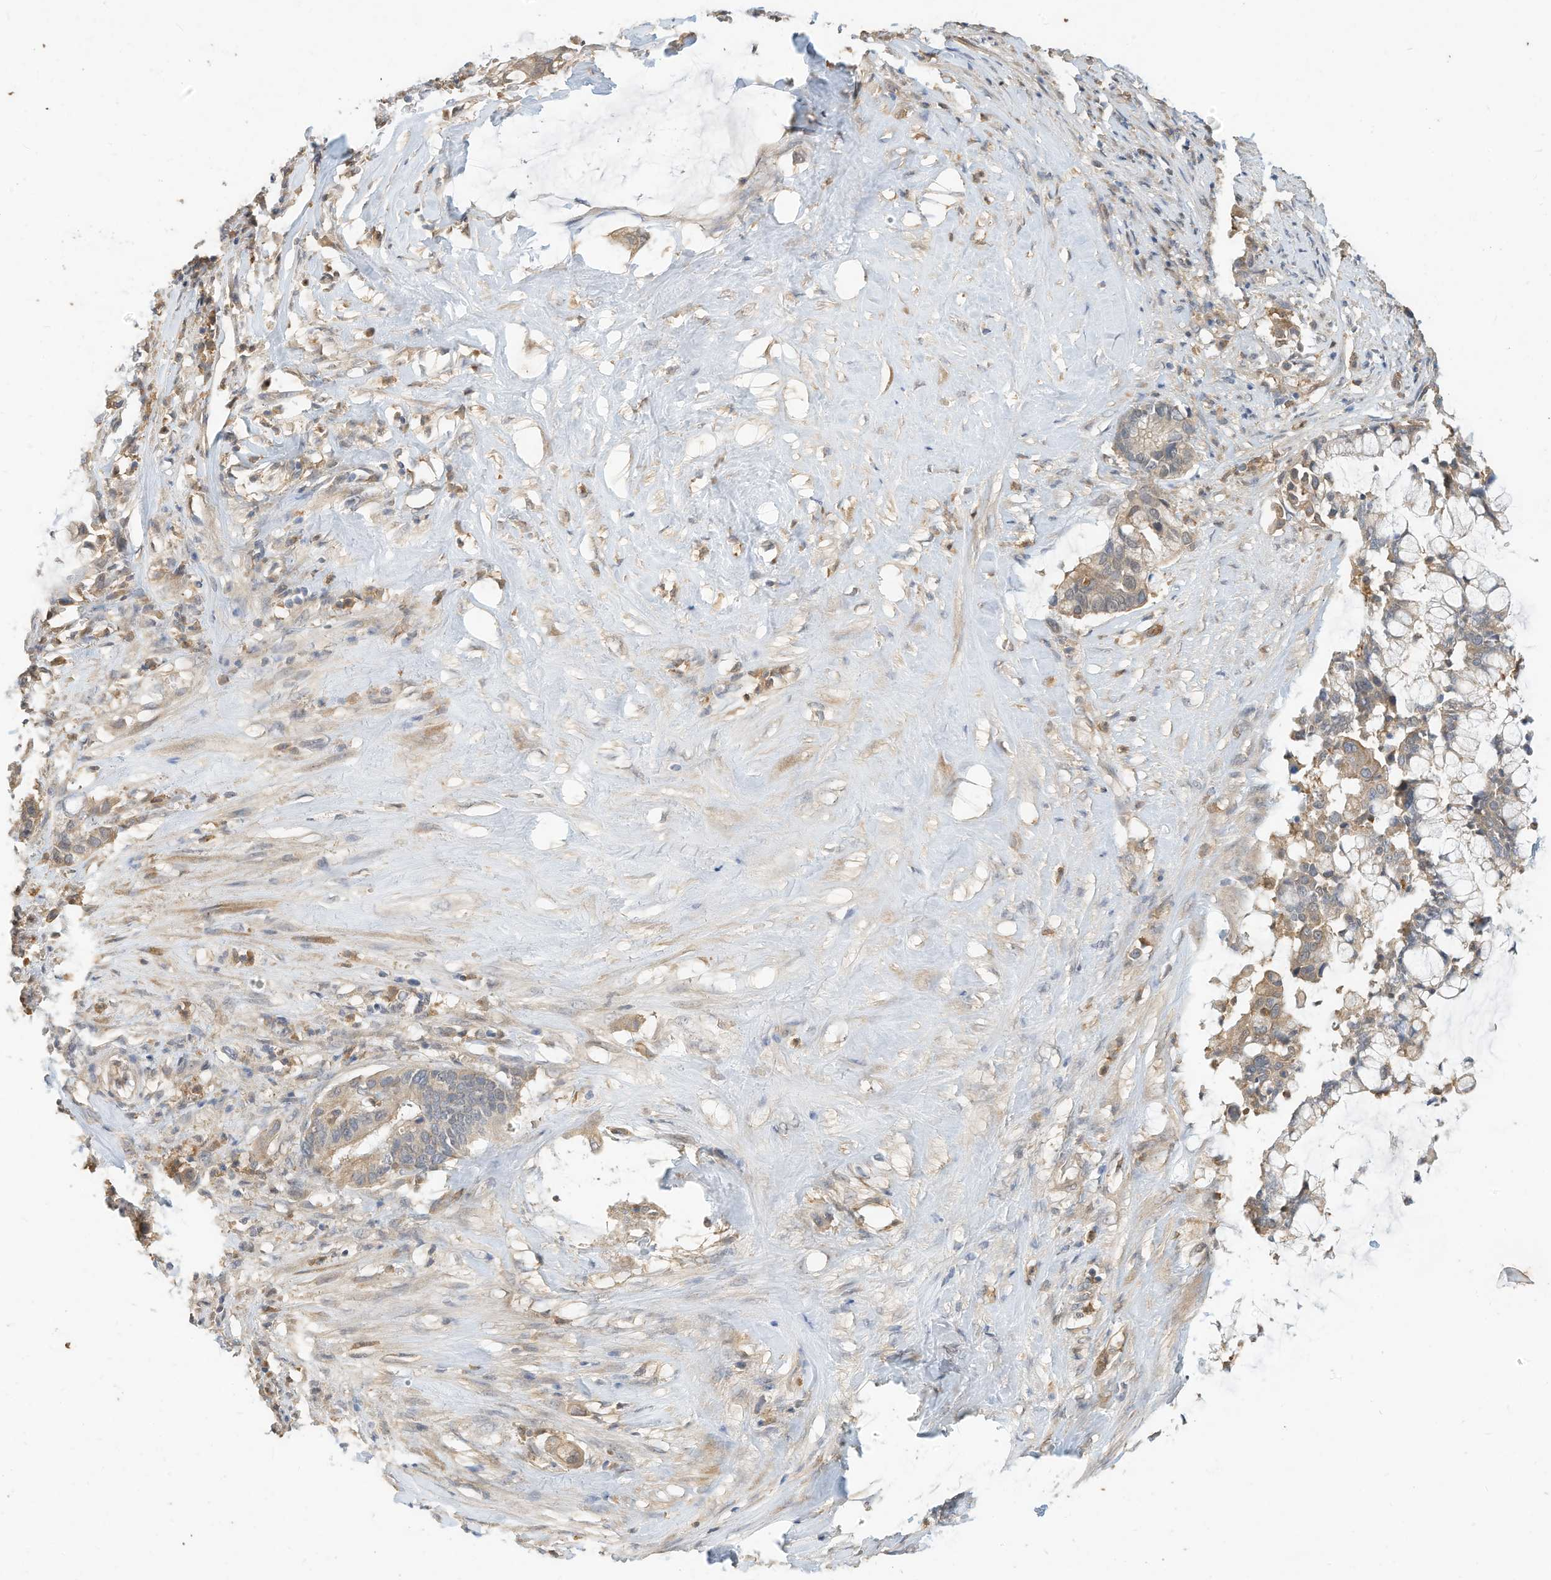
{"staining": {"intensity": "moderate", "quantity": "25%-75%", "location": "cytoplasmic/membranous"}, "tissue": "pancreatic cancer", "cell_type": "Tumor cells", "image_type": "cancer", "snomed": [{"axis": "morphology", "description": "Adenocarcinoma, NOS"}, {"axis": "topography", "description": "Pancreas"}], "caption": "A brown stain shows moderate cytoplasmic/membranous staining of a protein in pancreatic cancer (adenocarcinoma) tumor cells. (IHC, brightfield microscopy, high magnification).", "gene": "OFD1", "patient": {"sex": "male", "age": 41}}